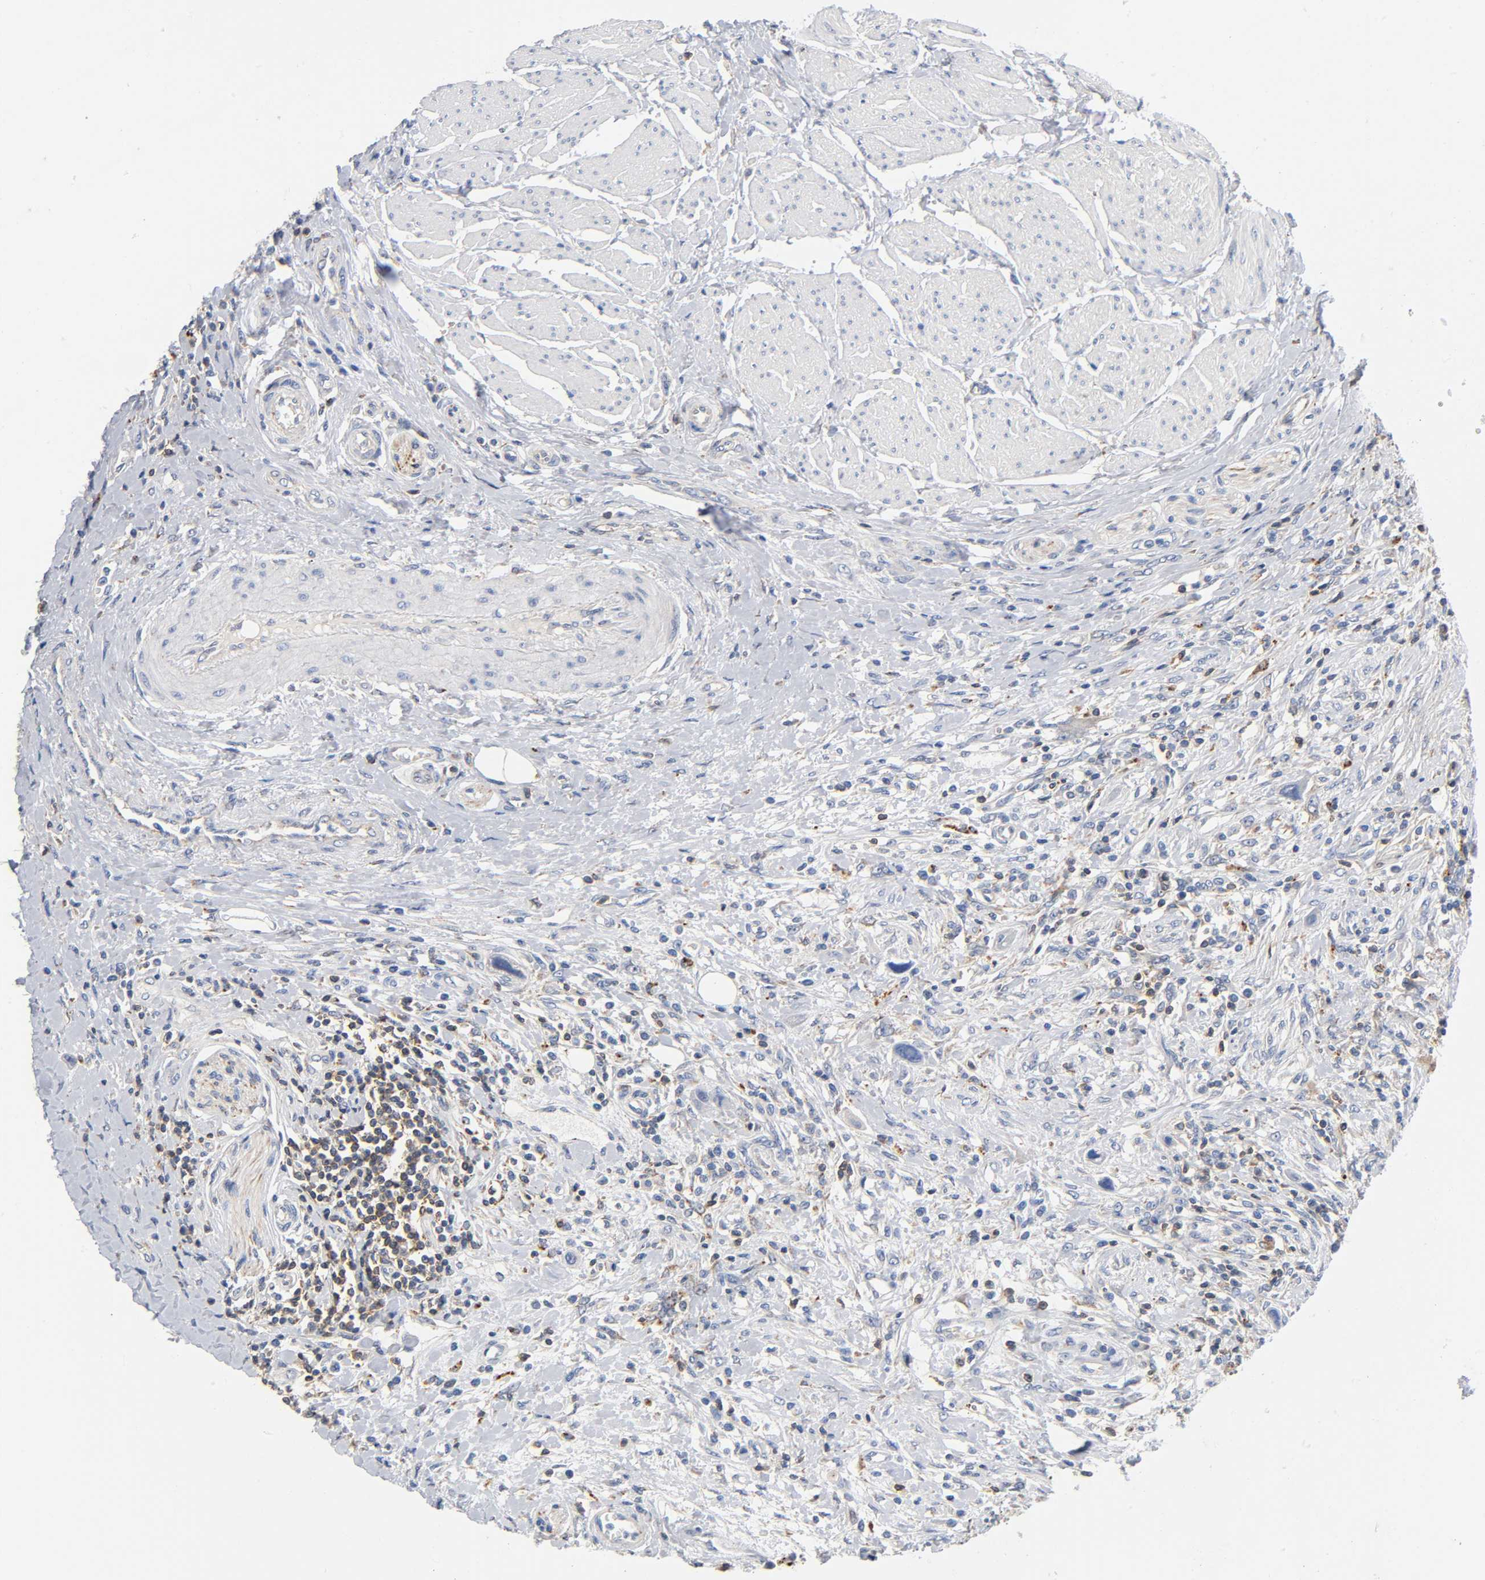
{"staining": {"intensity": "negative", "quantity": "none", "location": "none"}, "tissue": "urothelial cancer", "cell_type": "Tumor cells", "image_type": "cancer", "snomed": [{"axis": "morphology", "description": "Urothelial carcinoma, High grade"}, {"axis": "topography", "description": "Urinary bladder"}], "caption": "IHC histopathology image of human high-grade urothelial carcinoma stained for a protein (brown), which reveals no expression in tumor cells. (Brightfield microscopy of DAB (3,3'-diaminobenzidine) immunohistochemistry (IHC) at high magnification).", "gene": "UCKL1", "patient": {"sex": "male", "age": 50}}